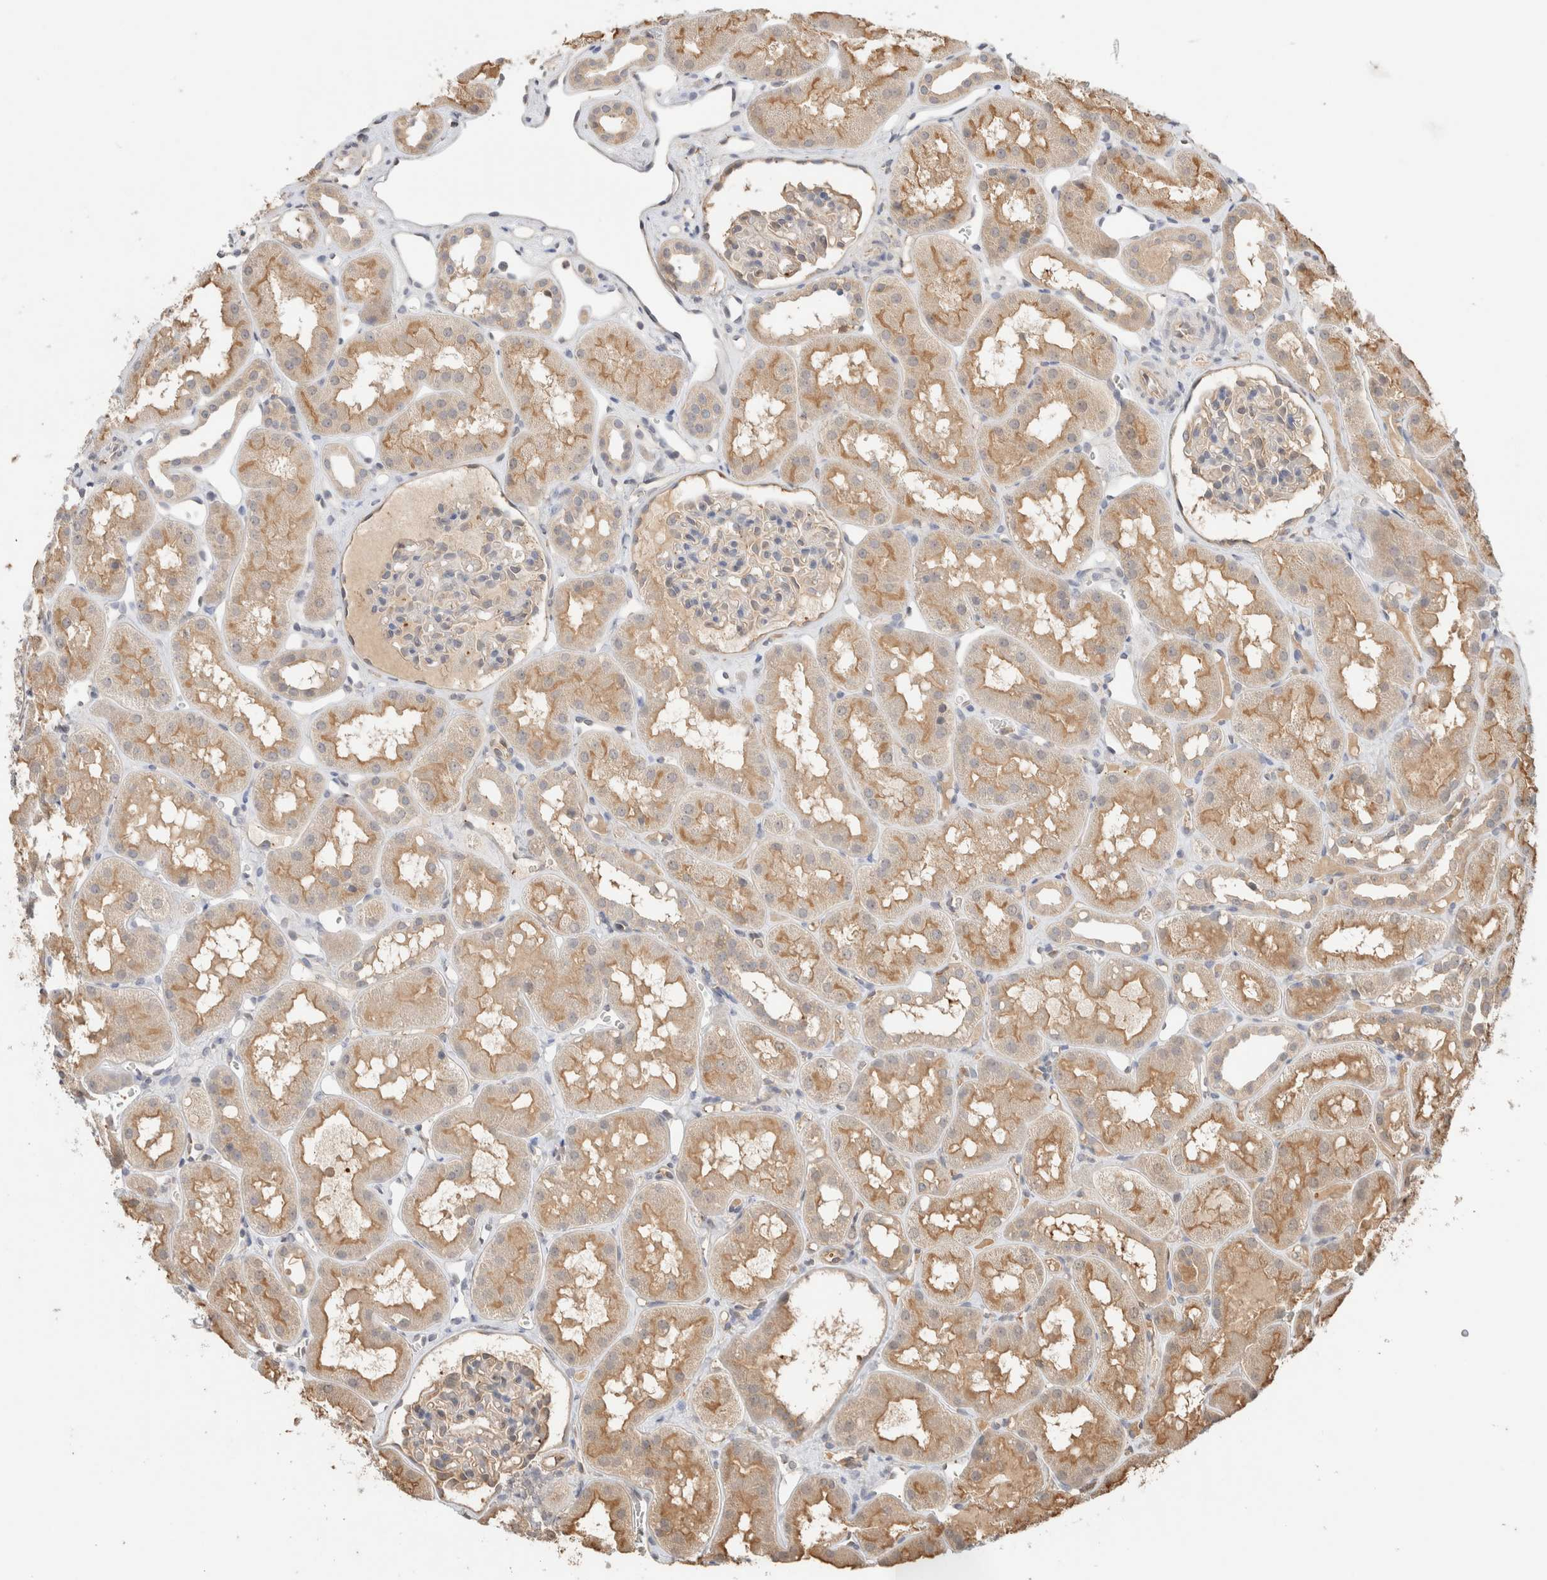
{"staining": {"intensity": "weak", "quantity": "<25%", "location": "cytoplasmic/membranous"}, "tissue": "kidney", "cell_type": "Cells in glomeruli", "image_type": "normal", "snomed": [{"axis": "morphology", "description": "Normal tissue, NOS"}, {"axis": "topography", "description": "Kidney"}], "caption": "Immunohistochemical staining of benign kidney displays no significant staining in cells in glomeruli.", "gene": "YWHAH", "patient": {"sex": "male", "age": 16}}